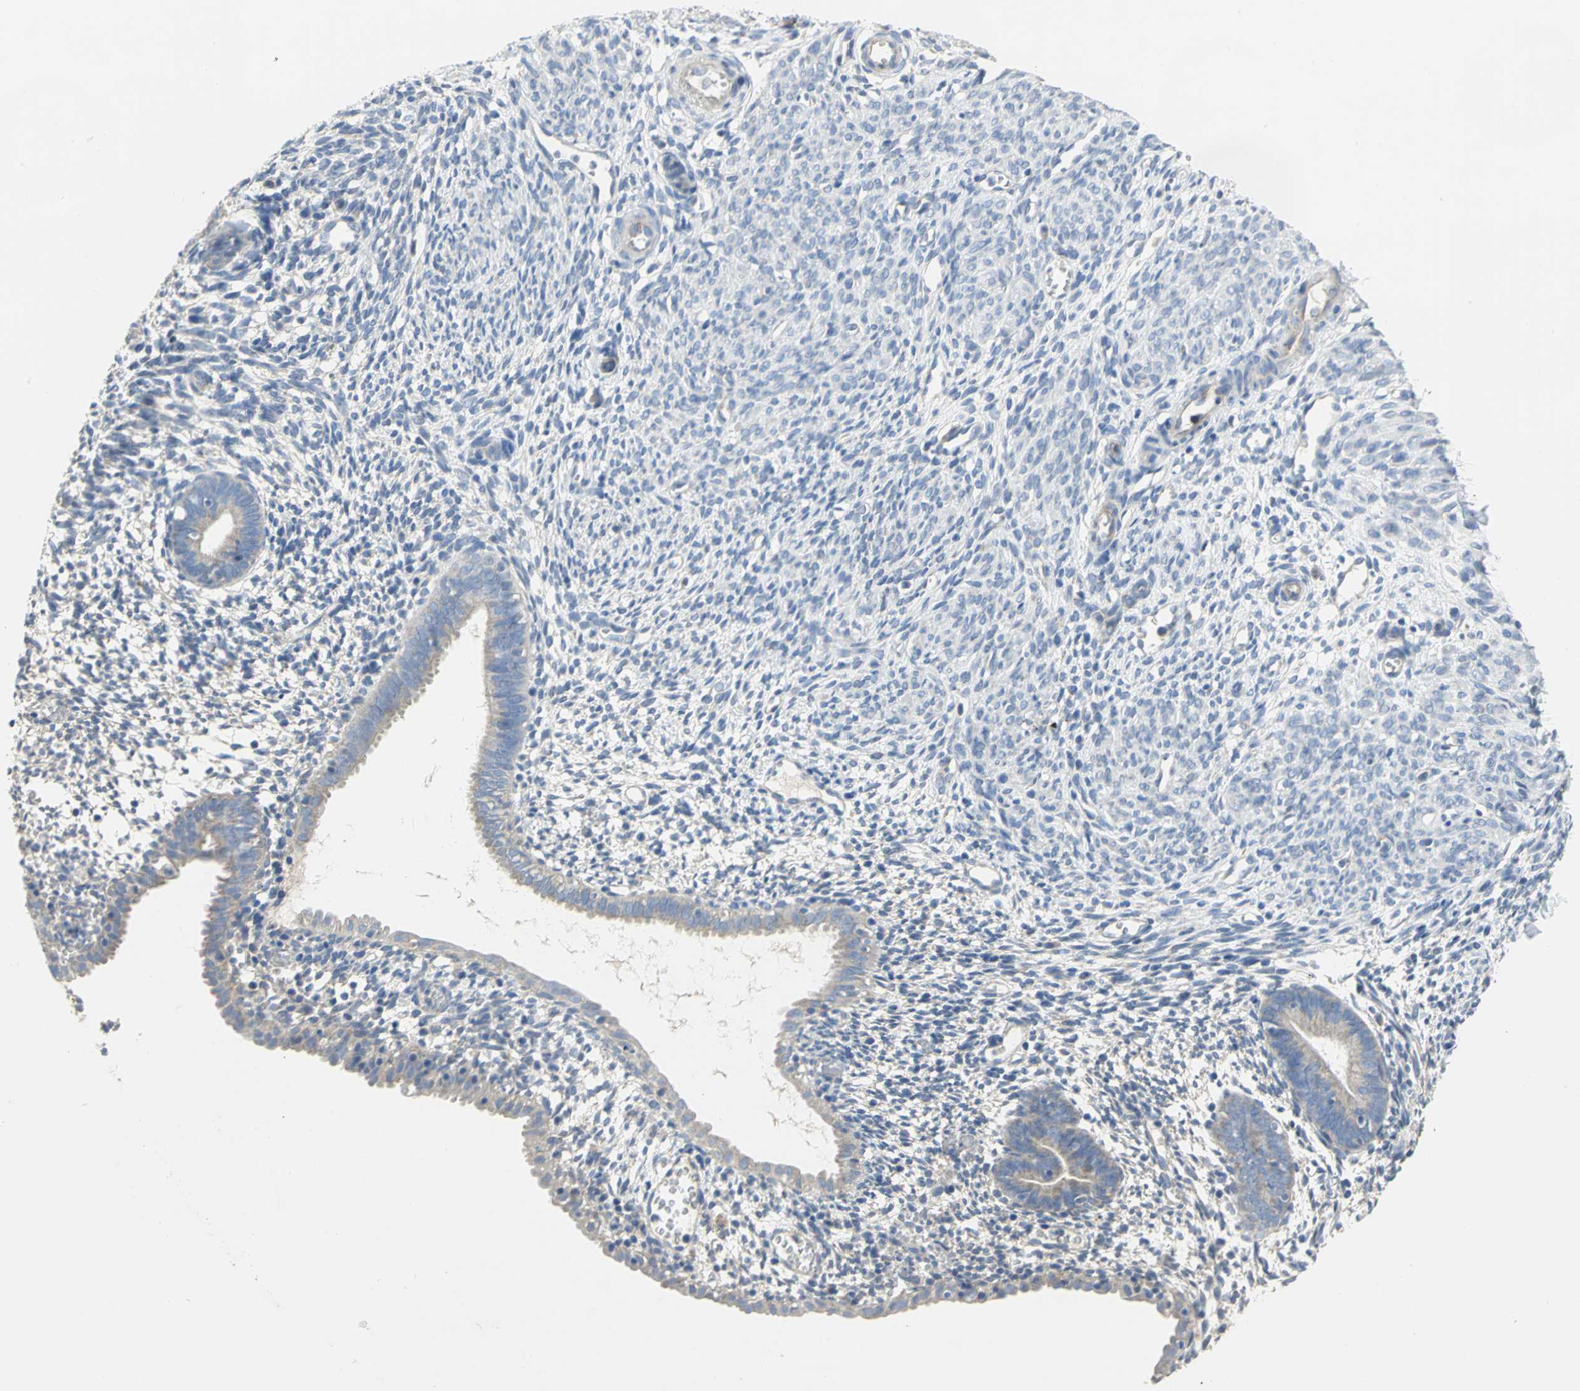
{"staining": {"intensity": "negative", "quantity": "none", "location": "none"}, "tissue": "endometrium", "cell_type": "Cells in endometrial stroma", "image_type": "normal", "snomed": [{"axis": "morphology", "description": "Normal tissue, NOS"}, {"axis": "morphology", "description": "Atrophy, NOS"}, {"axis": "topography", "description": "Uterus"}, {"axis": "topography", "description": "Endometrium"}], "caption": "Immunohistochemistry micrograph of benign human endometrium stained for a protein (brown), which demonstrates no staining in cells in endometrial stroma.", "gene": "HTR1F", "patient": {"sex": "female", "age": 68}}